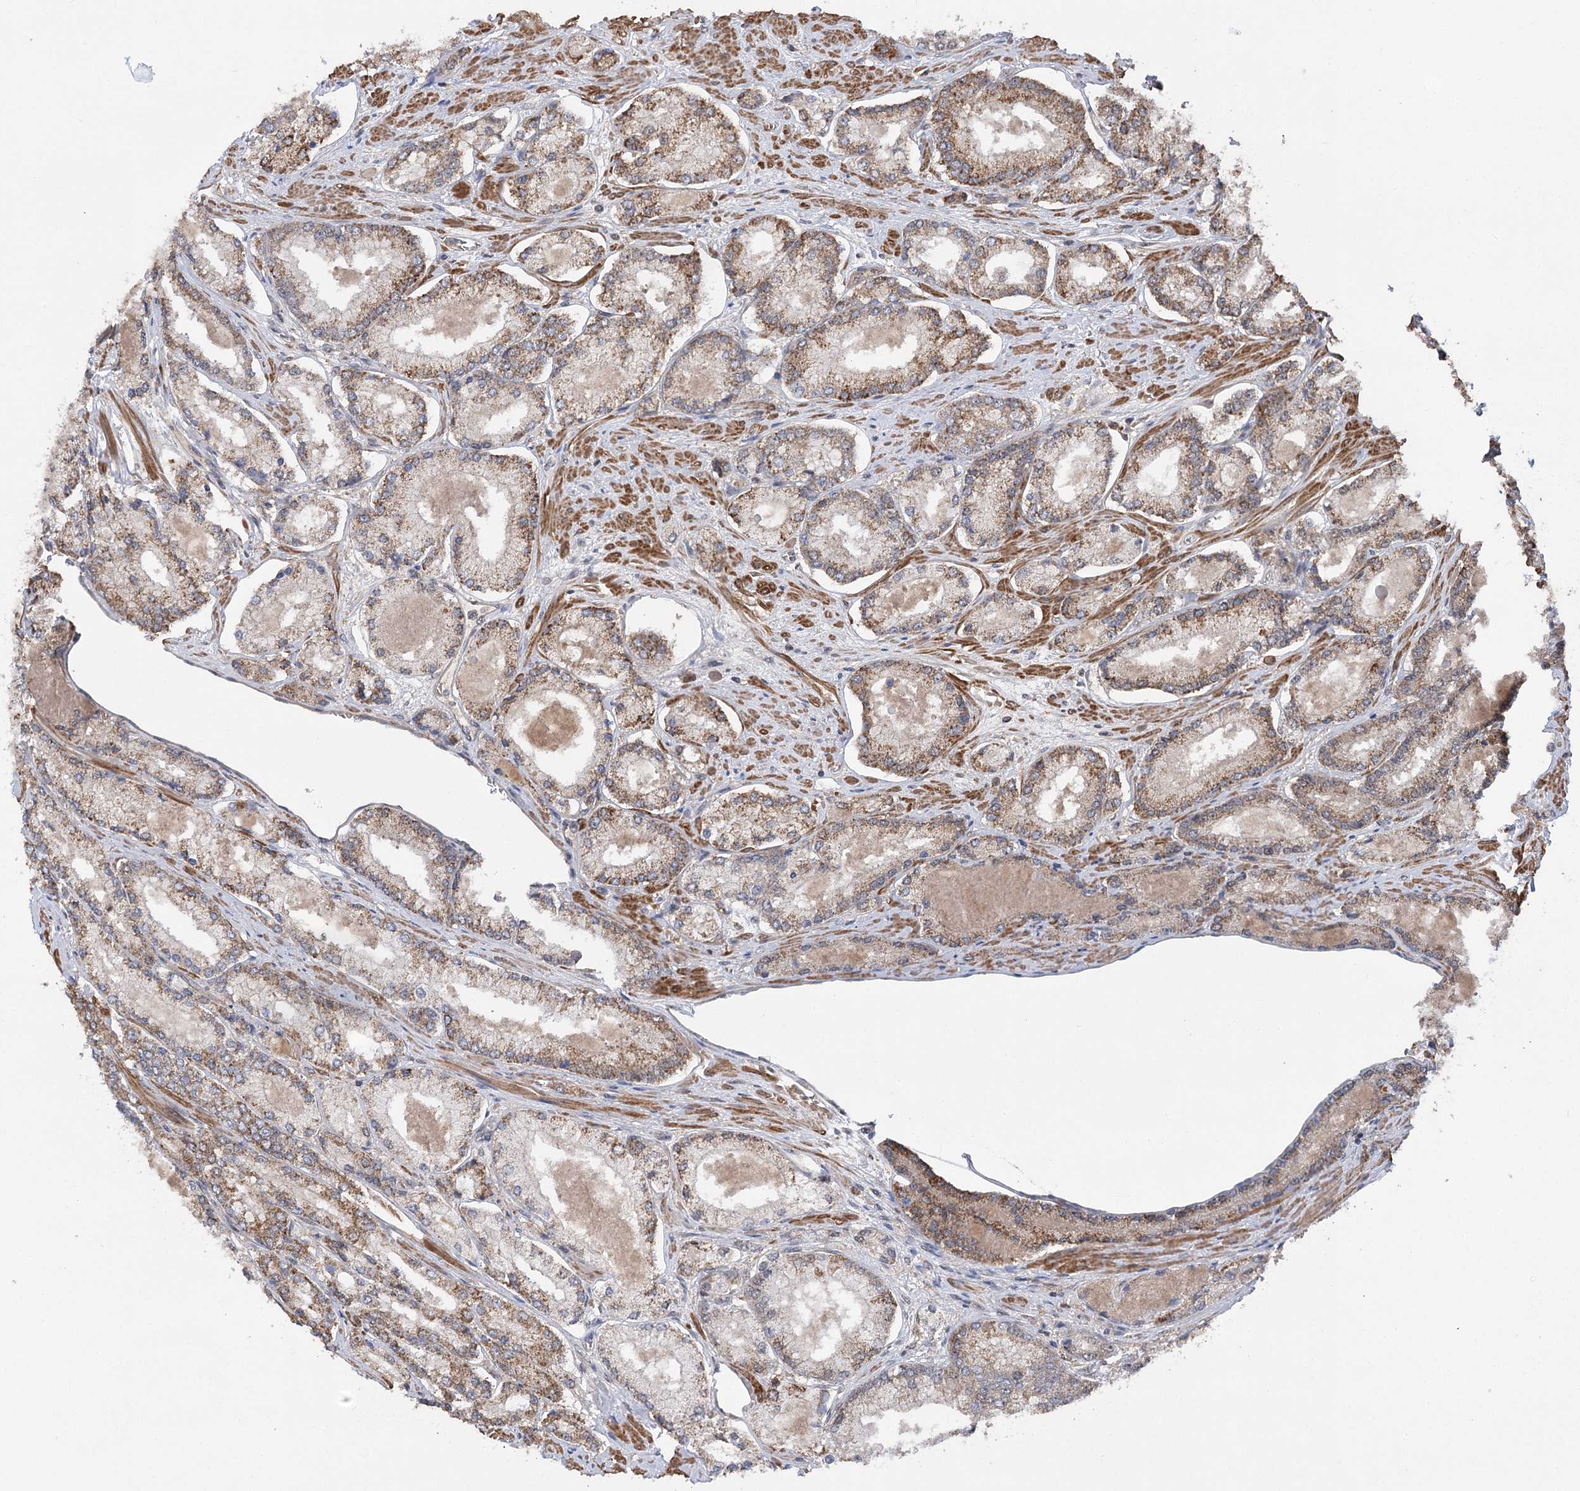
{"staining": {"intensity": "moderate", "quantity": "25%-75%", "location": "cytoplasmic/membranous"}, "tissue": "prostate cancer", "cell_type": "Tumor cells", "image_type": "cancer", "snomed": [{"axis": "morphology", "description": "Adenocarcinoma, Low grade"}, {"axis": "topography", "description": "Prostate"}], "caption": "DAB (3,3'-diaminobenzidine) immunohistochemical staining of prostate cancer (adenocarcinoma (low-grade)) reveals moderate cytoplasmic/membranous protein expression in approximately 25%-75% of tumor cells.", "gene": "TENM2", "patient": {"sex": "male", "age": 74}}